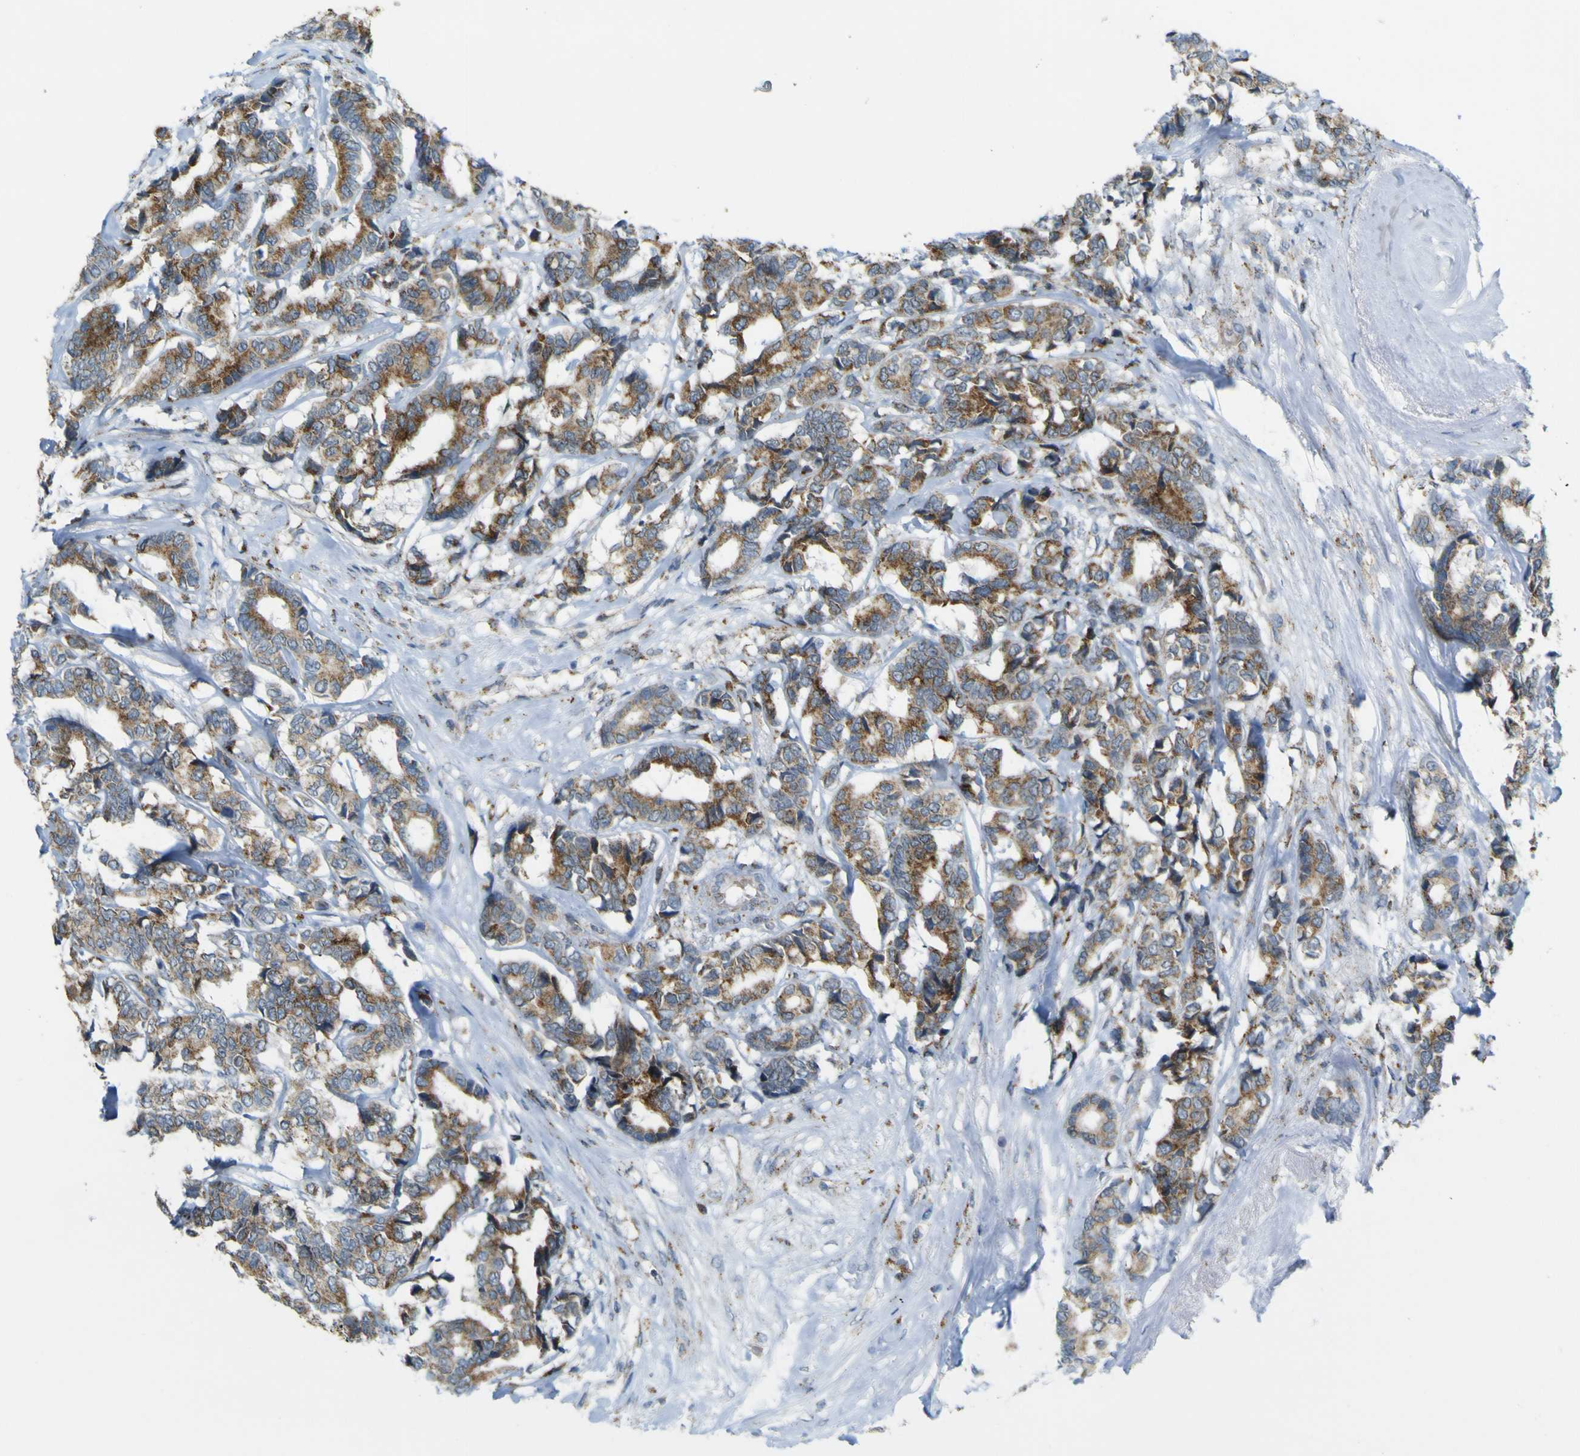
{"staining": {"intensity": "moderate", "quantity": ">75%", "location": "cytoplasmic/membranous"}, "tissue": "breast cancer", "cell_type": "Tumor cells", "image_type": "cancer", "snomed": [{"axis": "morphology", "description": "Duct carcinoma"}, {"axis": "topography", "description": "Breast"}], "caption": "About >75% of tumor cells in breast cancer (infiltrating ductal carcinoma) display moderate cytoplasmic/membranous protein staining as visualized by brown immunohistochemical staining.", "gene": "ACBD5", "patient": {"sex": "female", "age": 87}}